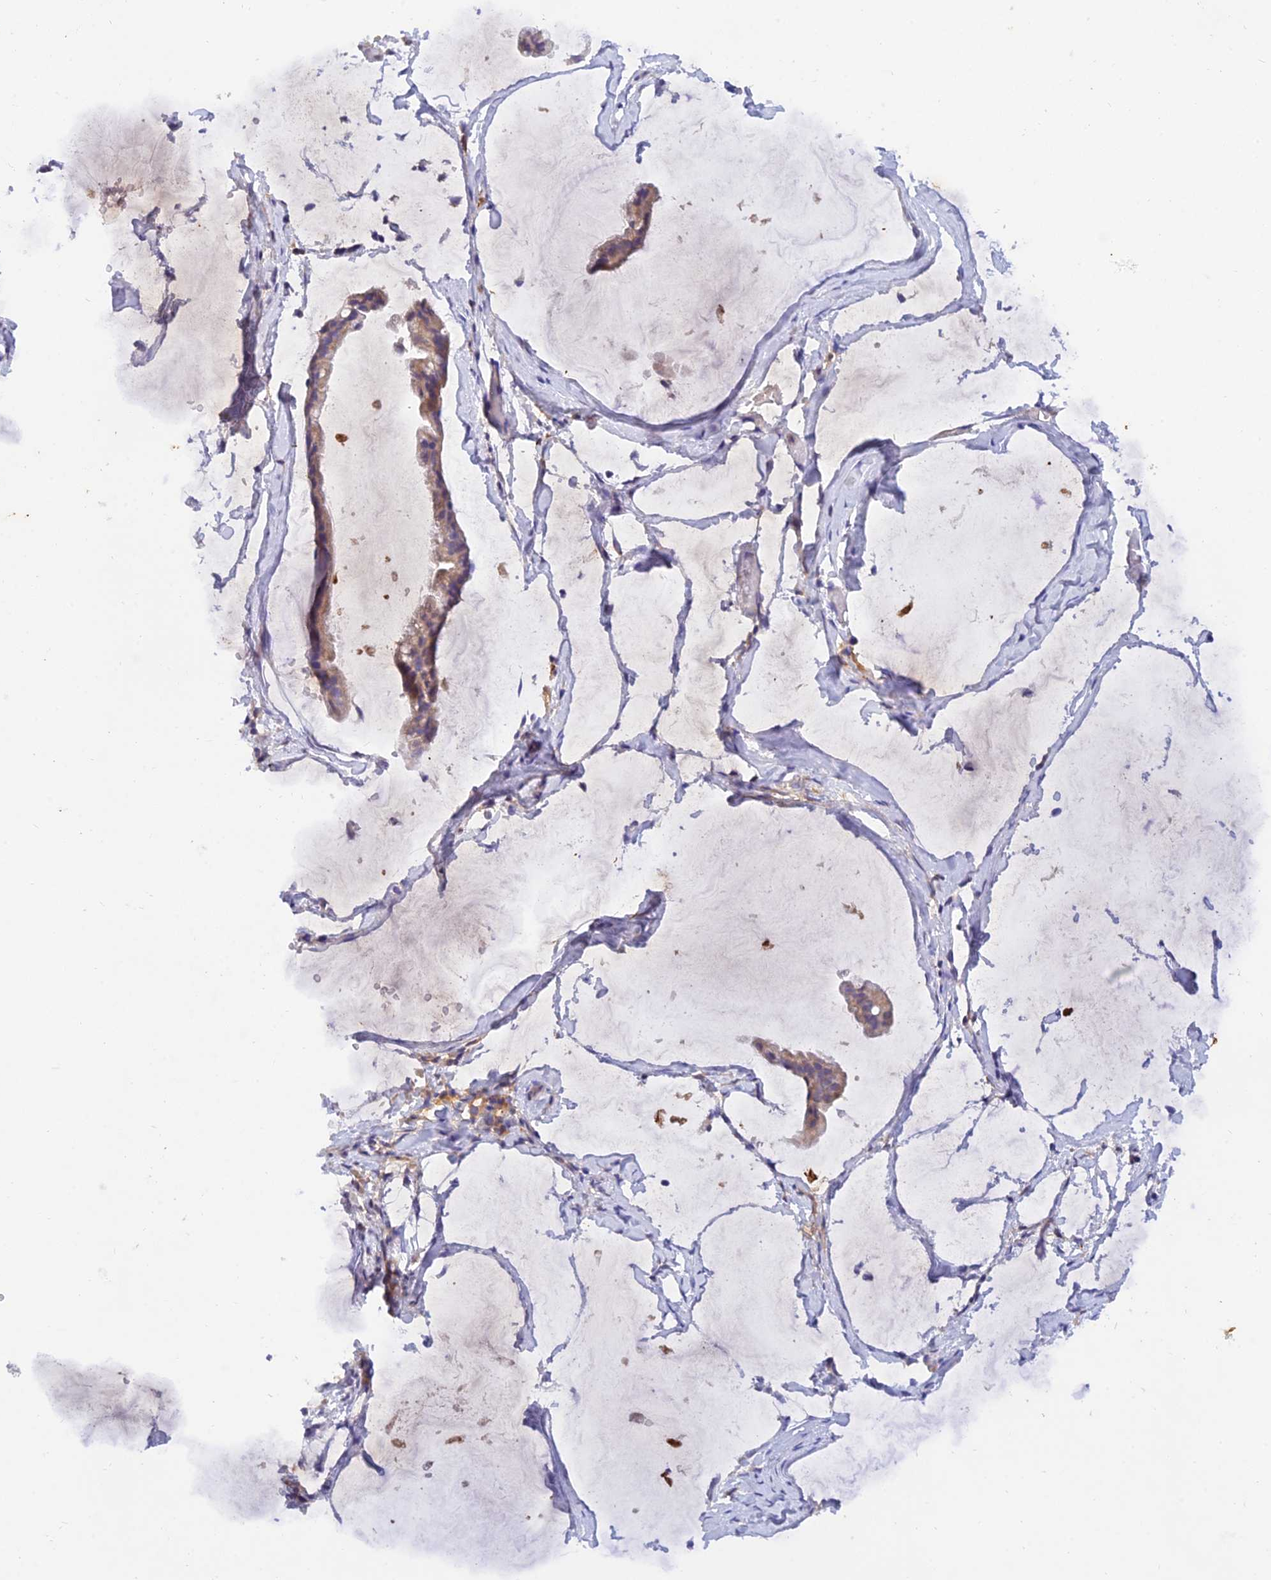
{"staining": {"intensity": "weak", "quantity": ">75%", "location": "cytoplasmic/membranous"}, "tissue": "ovarian cancer", "cell_type": "Tumor cells", "image_type": "cancer", "snomed": [{"axis": "morphology", "description": "Cystadenocarcinoma, mucinous, NOS"}, {"axis": "topography", "description": "Ovary"}], "caption": "A brown stain shows weak cytoplasmic/membranous expression of a protein in ovarian cancer (mucinous cystadenocarcinoma) tumor cells. (Brightfield microscopy of DAB IHC at high magnification).", "gene": "ACSM5", "patient": {"sex": "female", "age": 73}}